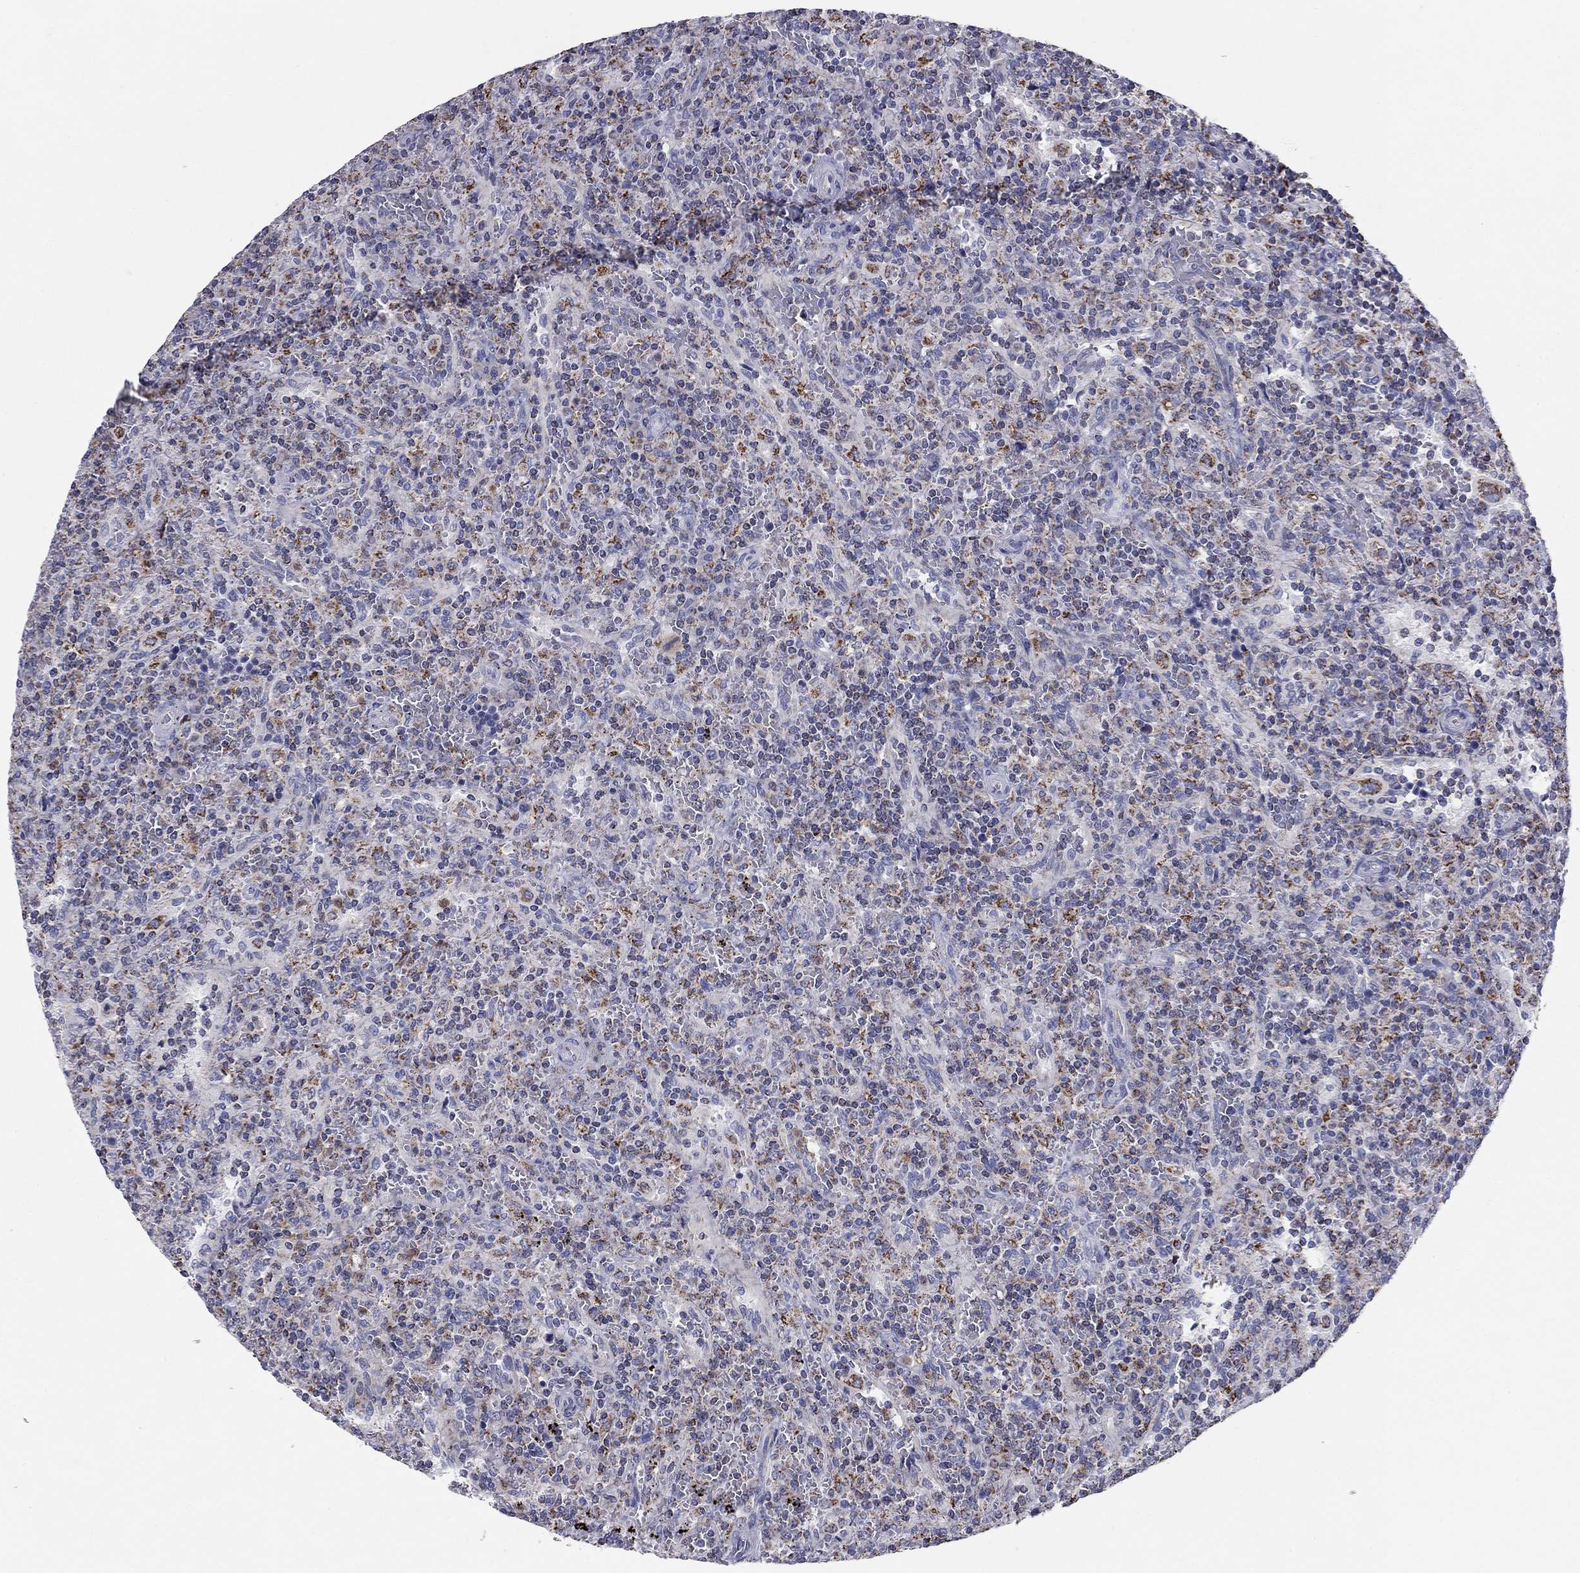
{"staining": {"intensity": "weak", "quantity": "<25%", "location": "cytoplasmic/membranous"}, "tissue": "lymphoma", "cell_type": "Tumor cells", "image_type": "cancer", "snomed": [{"axis": "morphology", "description": "Malignant lymphoma, non-Hodgkin's type, Low grade"}, {"axis": "topography", "description": "Spleen"}], "caption": "Histopathology image shows no protein positivity in tumor cells of lymphoma tissue.", "gene": "NDUFA4L2", "patient": {"sex": "male", "age": 62}}